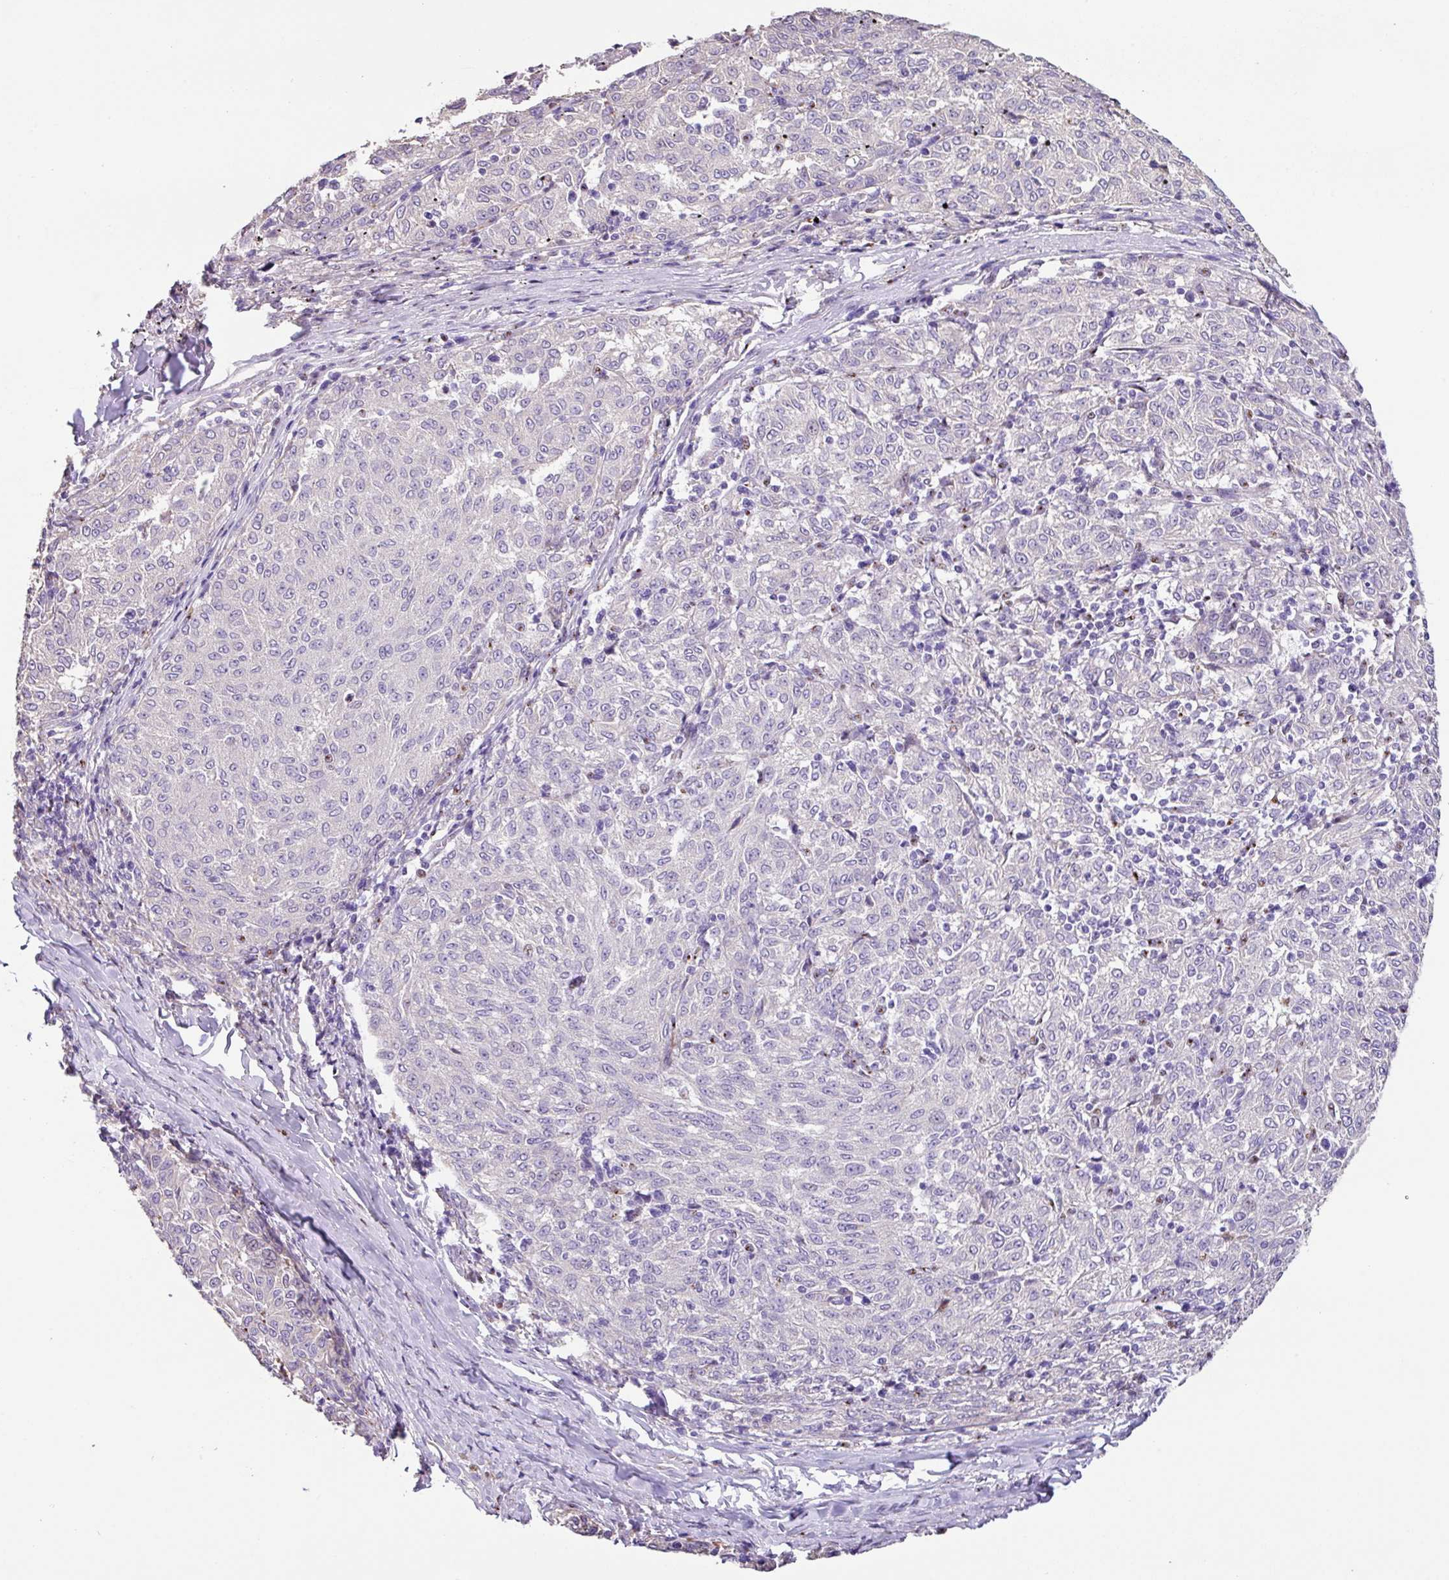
{"staining": {"intensity": "negative", "quantity": "none", "location": "none"}, "tissue": "melanoma", "cell_type": "Tumor cells", "image_type": "cancer", "snomed": [{"axis": "morphology", "description": "Malignant melanoma, NOS"}, {"axis": "topography", "description": "Skin"}], "caption": "Immunohistochemistry micrograph of neoplastic tissue: human malignant melanoma stained with DAB shows no significant protein staining in tumor cells. The staining is performed using DAB brown chromogen with nuclei counter-stained in using hematoxylin.", "gene": "ZG16", "patient": {"sex": "female", "age": 72}}